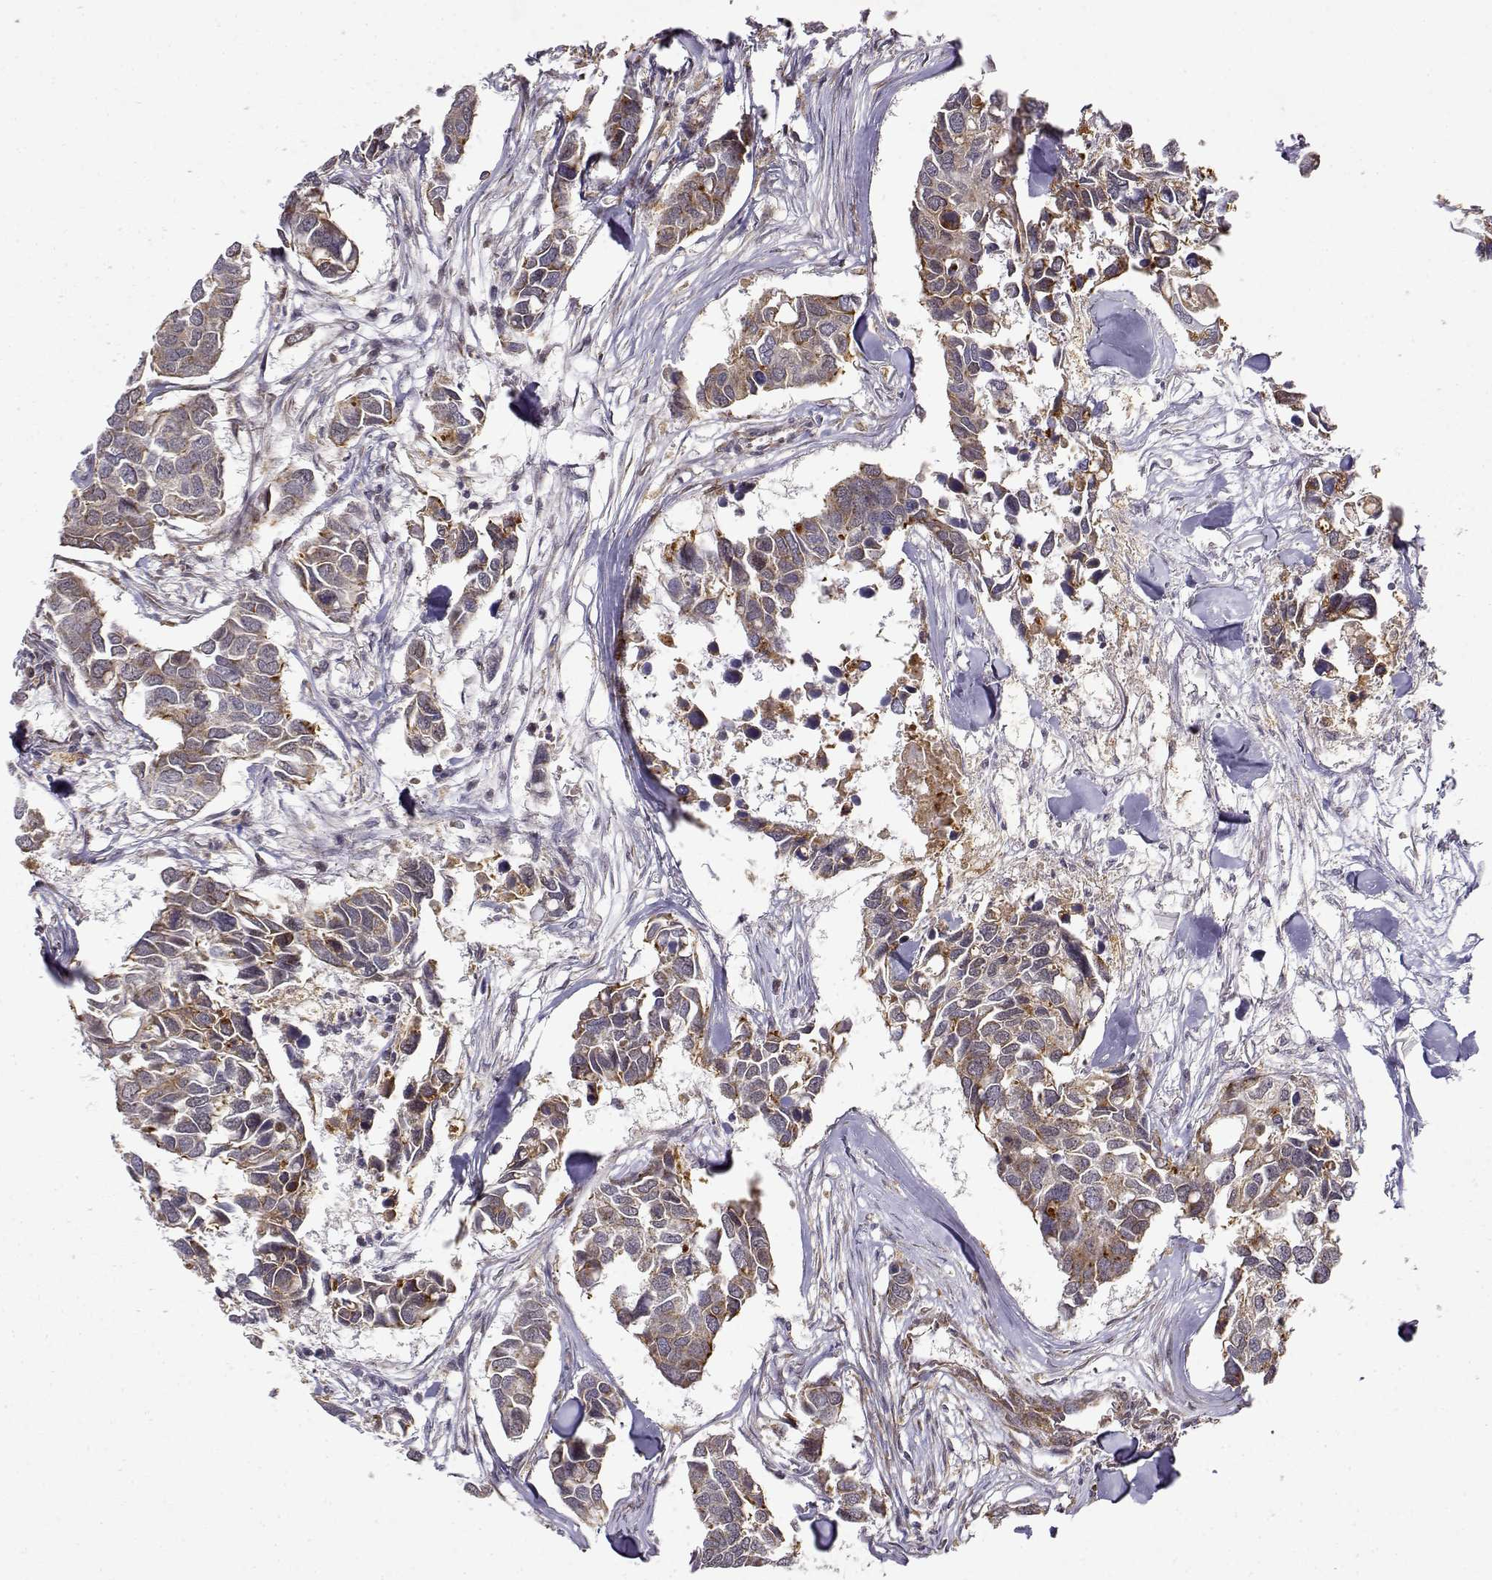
{"staining": {"intensity": "moderate", "quantity": "25%-75%", "location": "cytoplasmic/membranous"}, "tissue": "breast cancer", "cell_type": "Tumor cells", "image_type": "cancer", "snomed": [{"axis": "morphology", "description": "Duct carcinoma"}, {"axis": "topography", "description": "Breast"}], "caption": "A histopathology image of human breast infiltrating ductal carcinoma stained for a protein reveals moderate cytoplasmic/membranous brown staining in tumor cells.", "gene": "RNF13", "patient": {"sex": "female", "age": 83}}